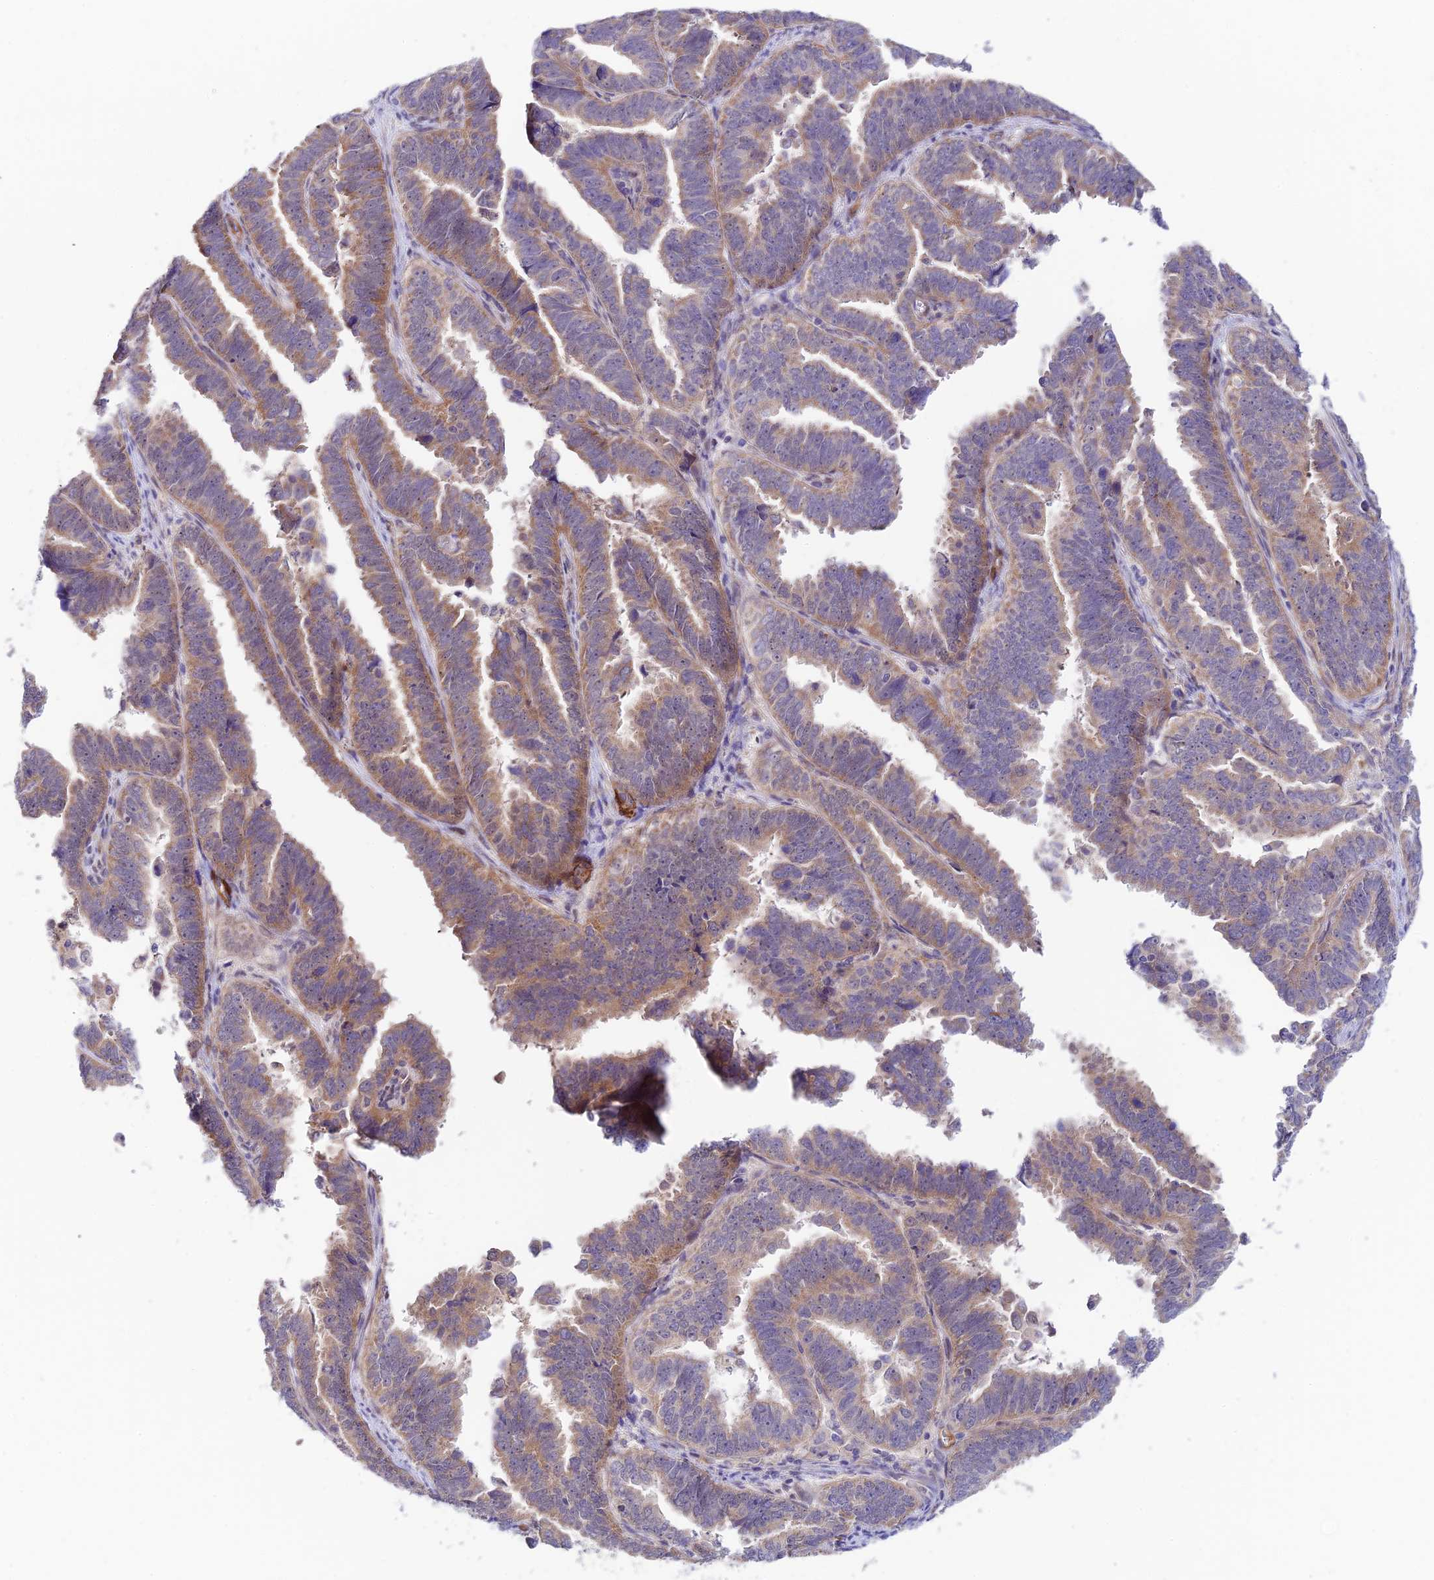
{"staining": {"intensity": "moderate", "quantity": ">75%", "location": "cytoplasmic/membranous"}, "tissue": "endometrial cancer", "cell_type": "Tumor cells", "image_type": "cancer", "snomed": [{"axis": "morphology", "description": "Adenocarcinoma, NOS"}, {"axis": "topography", "description": "Endometrium"}], "caption": "Endometrial adenocarcinoma tissue demonstrates moderate cytoplasmic/membranous staining in about >75% of tumor cells, visualized by immunohistochemistry. (Stains: DAB in brown, nuclei in blue, Microscopy: brightfield microscopy at high magnification).", "gene": "ANKRD50", "patient": {"sex": "female", "age": 75}}